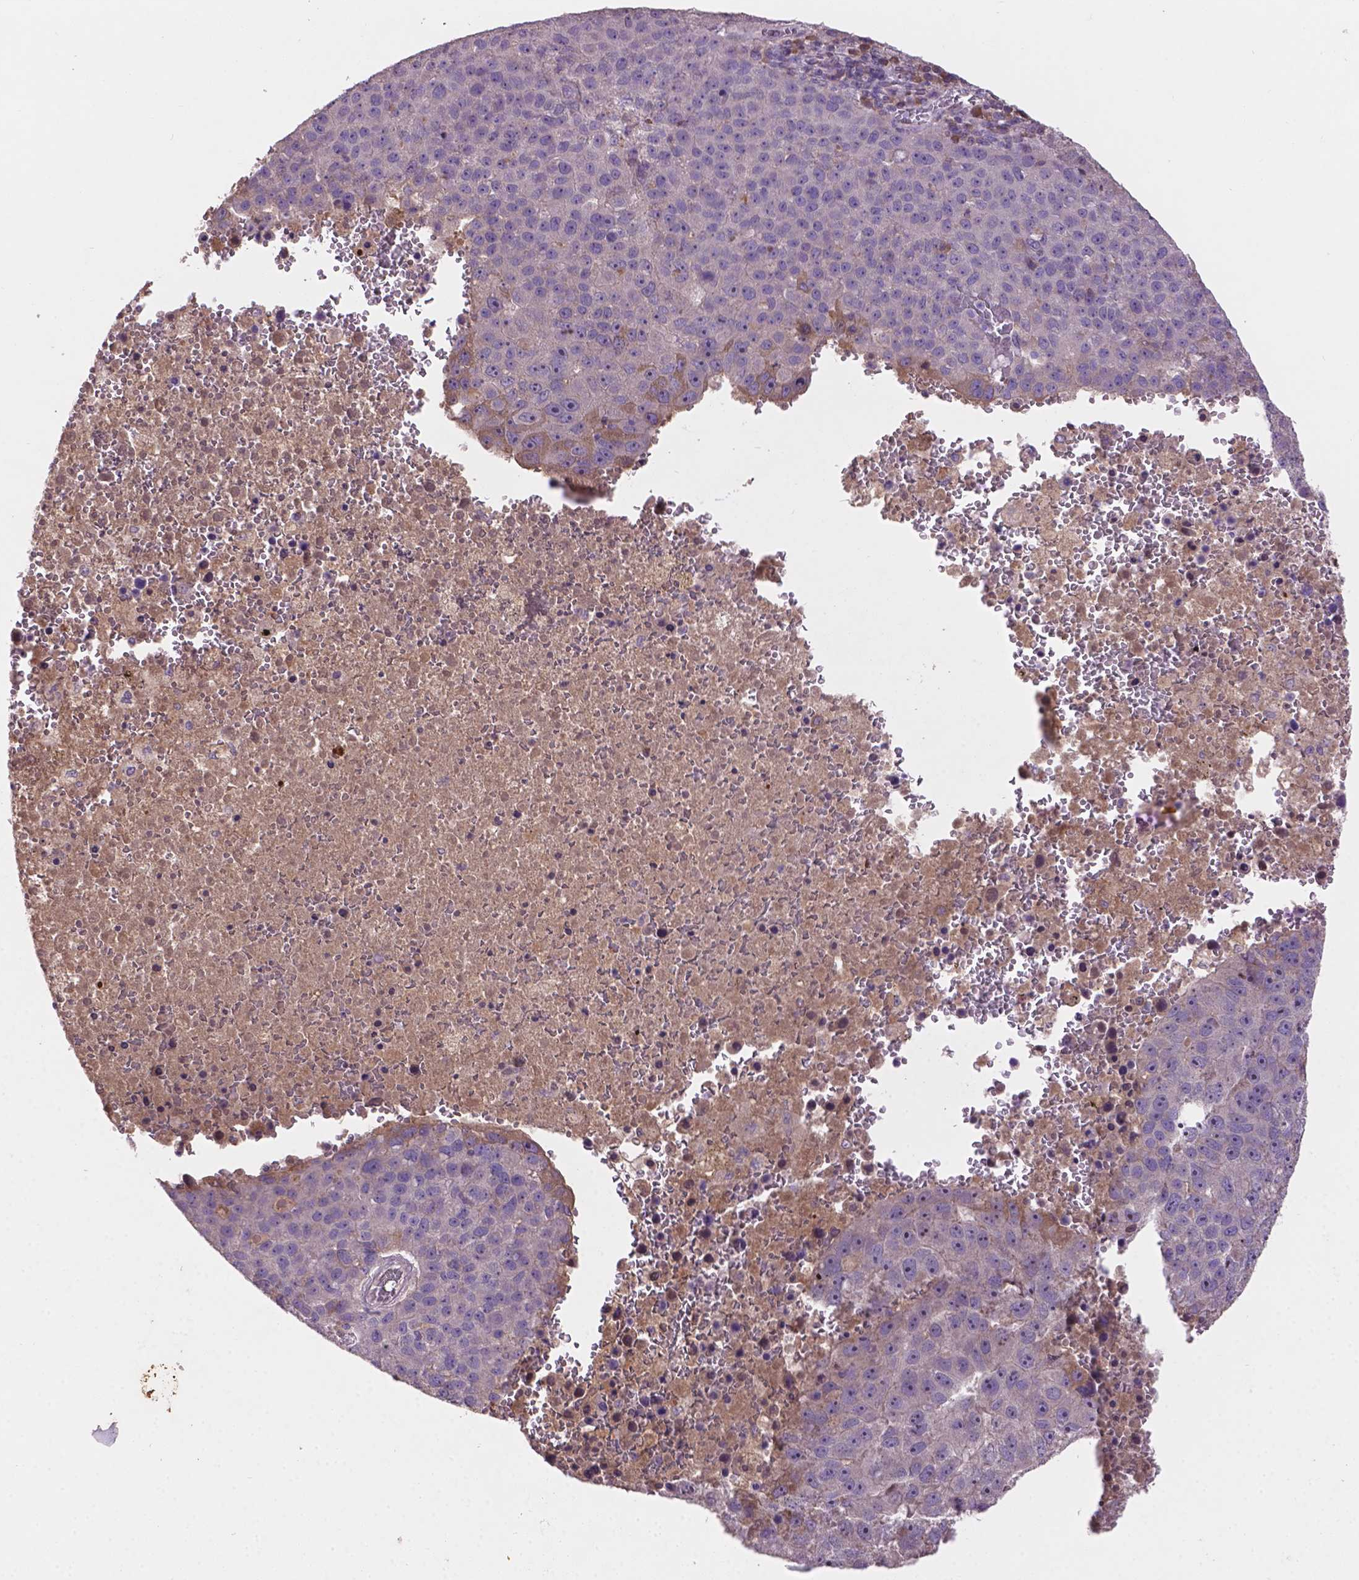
{"staining": {"intensity": "negative", "quantity": "none", "location": "none"}, "tissue": "pancreatic cancer", "cell_type": "Tumor cells", "image_type": "cancer", "snomed": [{"axis": "morphology", "description": "Adenocarcinoma, NOS"}, {"axis": "topography", "description": "Pancreas"}], "caption": "A micrograph of adenocarcinoma (pancreatic) stained for a protein demonstrates no brown staining in tumor cells. (DAB immunohistochemistry (IHC), high magnification).", "gene": "SOX17", "patient": {"sex": "female", "age": 61}}